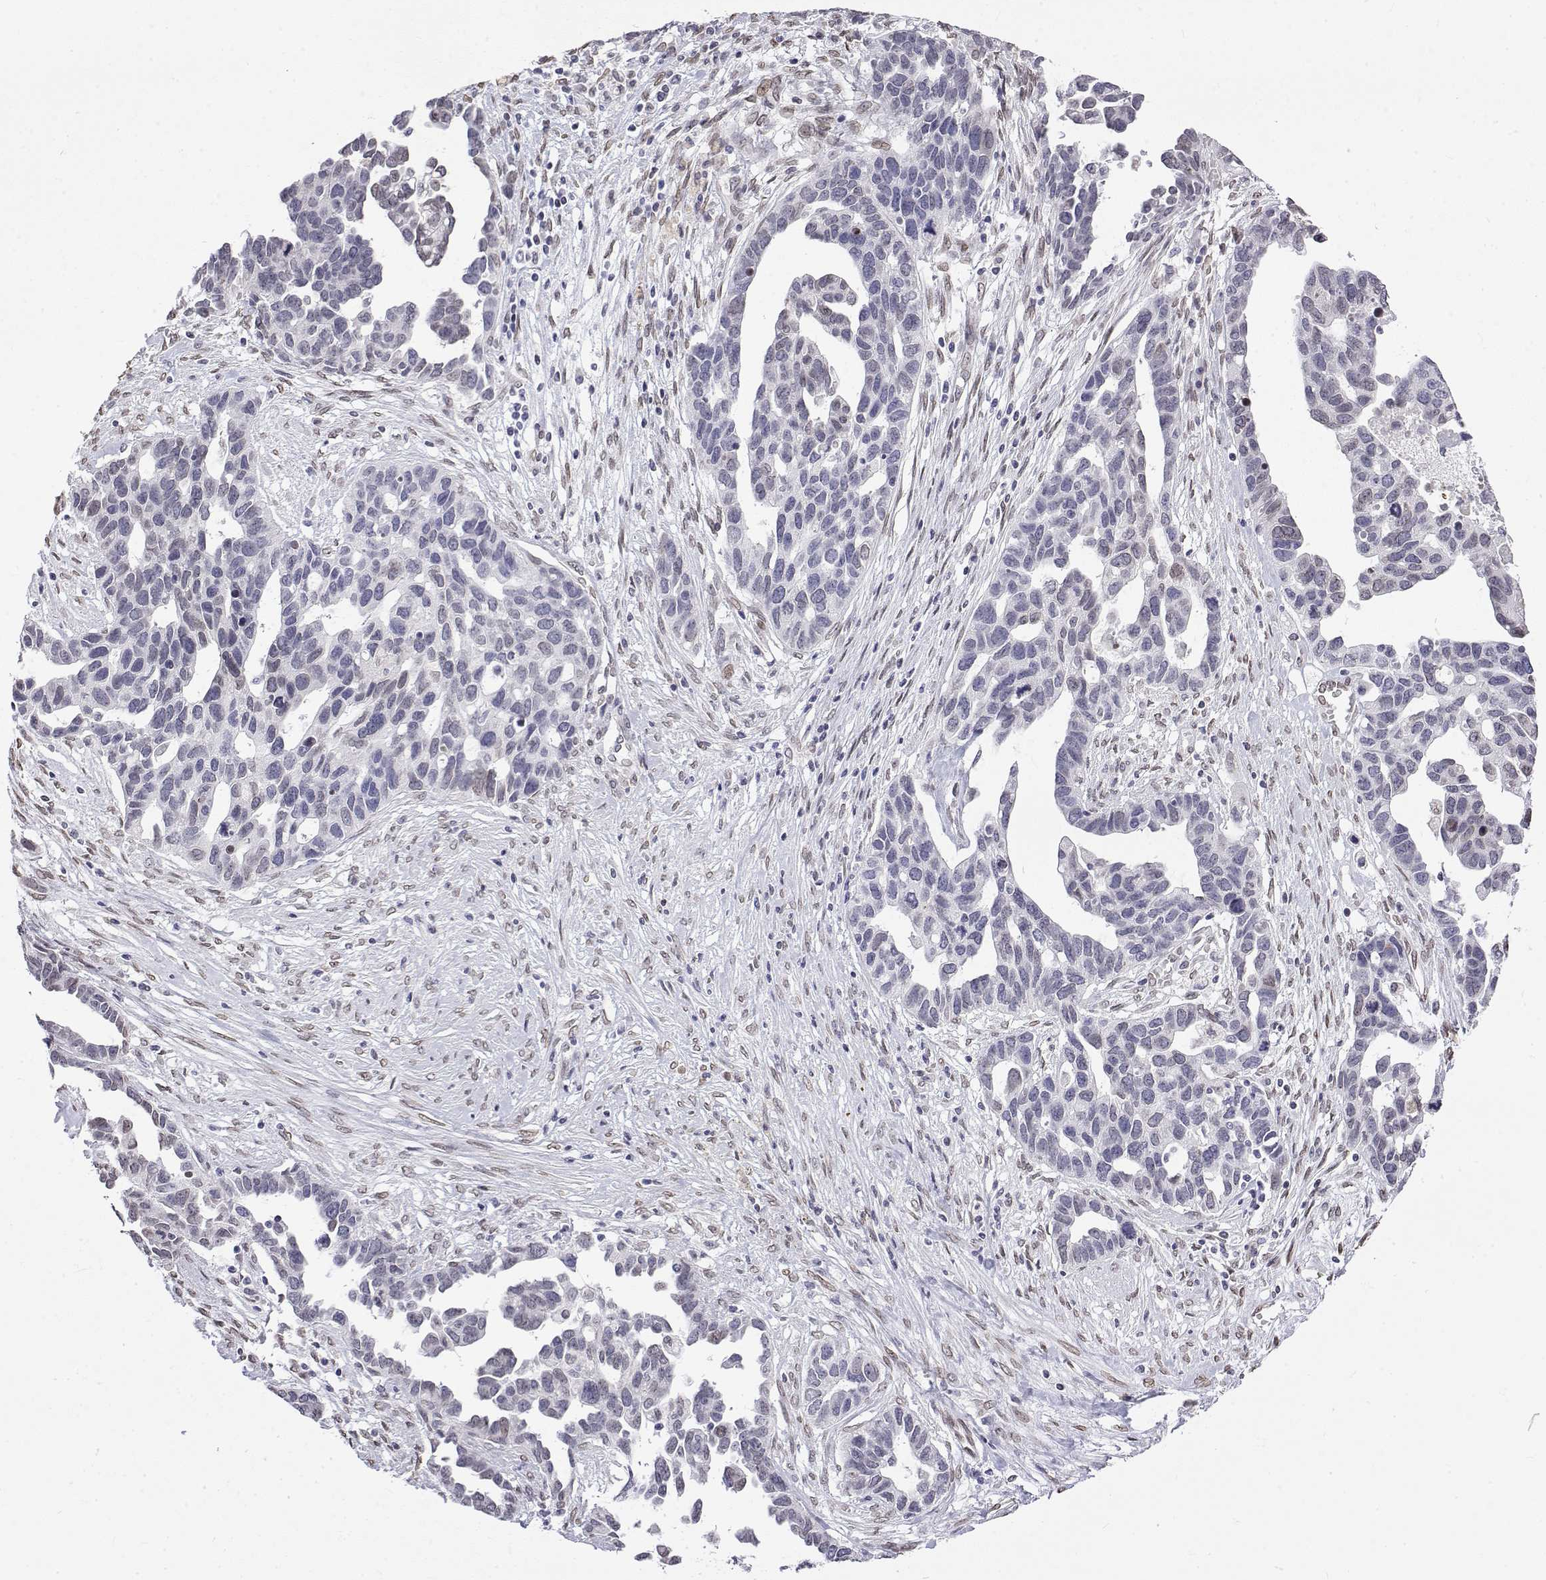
{"staining": {"intensity": "negative", "quantity": "none", "location": "none"}, "tissue": "ovarian cancer", "cell_type": "Tumor cells", "image_type": "cancer", "snomed": [{"axis": "morphology", "description": "Cystadenocarcinoma, serous, NOS"}, {"axis": "topography", "description": "Ovary"}], "caption": "Protein analysis of ovarian cancer (serous cystadenocarcinoma) demonstrates no significant positivity in tumor cells.", "gene": "ZNF532", "patient": {"sex": "female", "age": 54}}